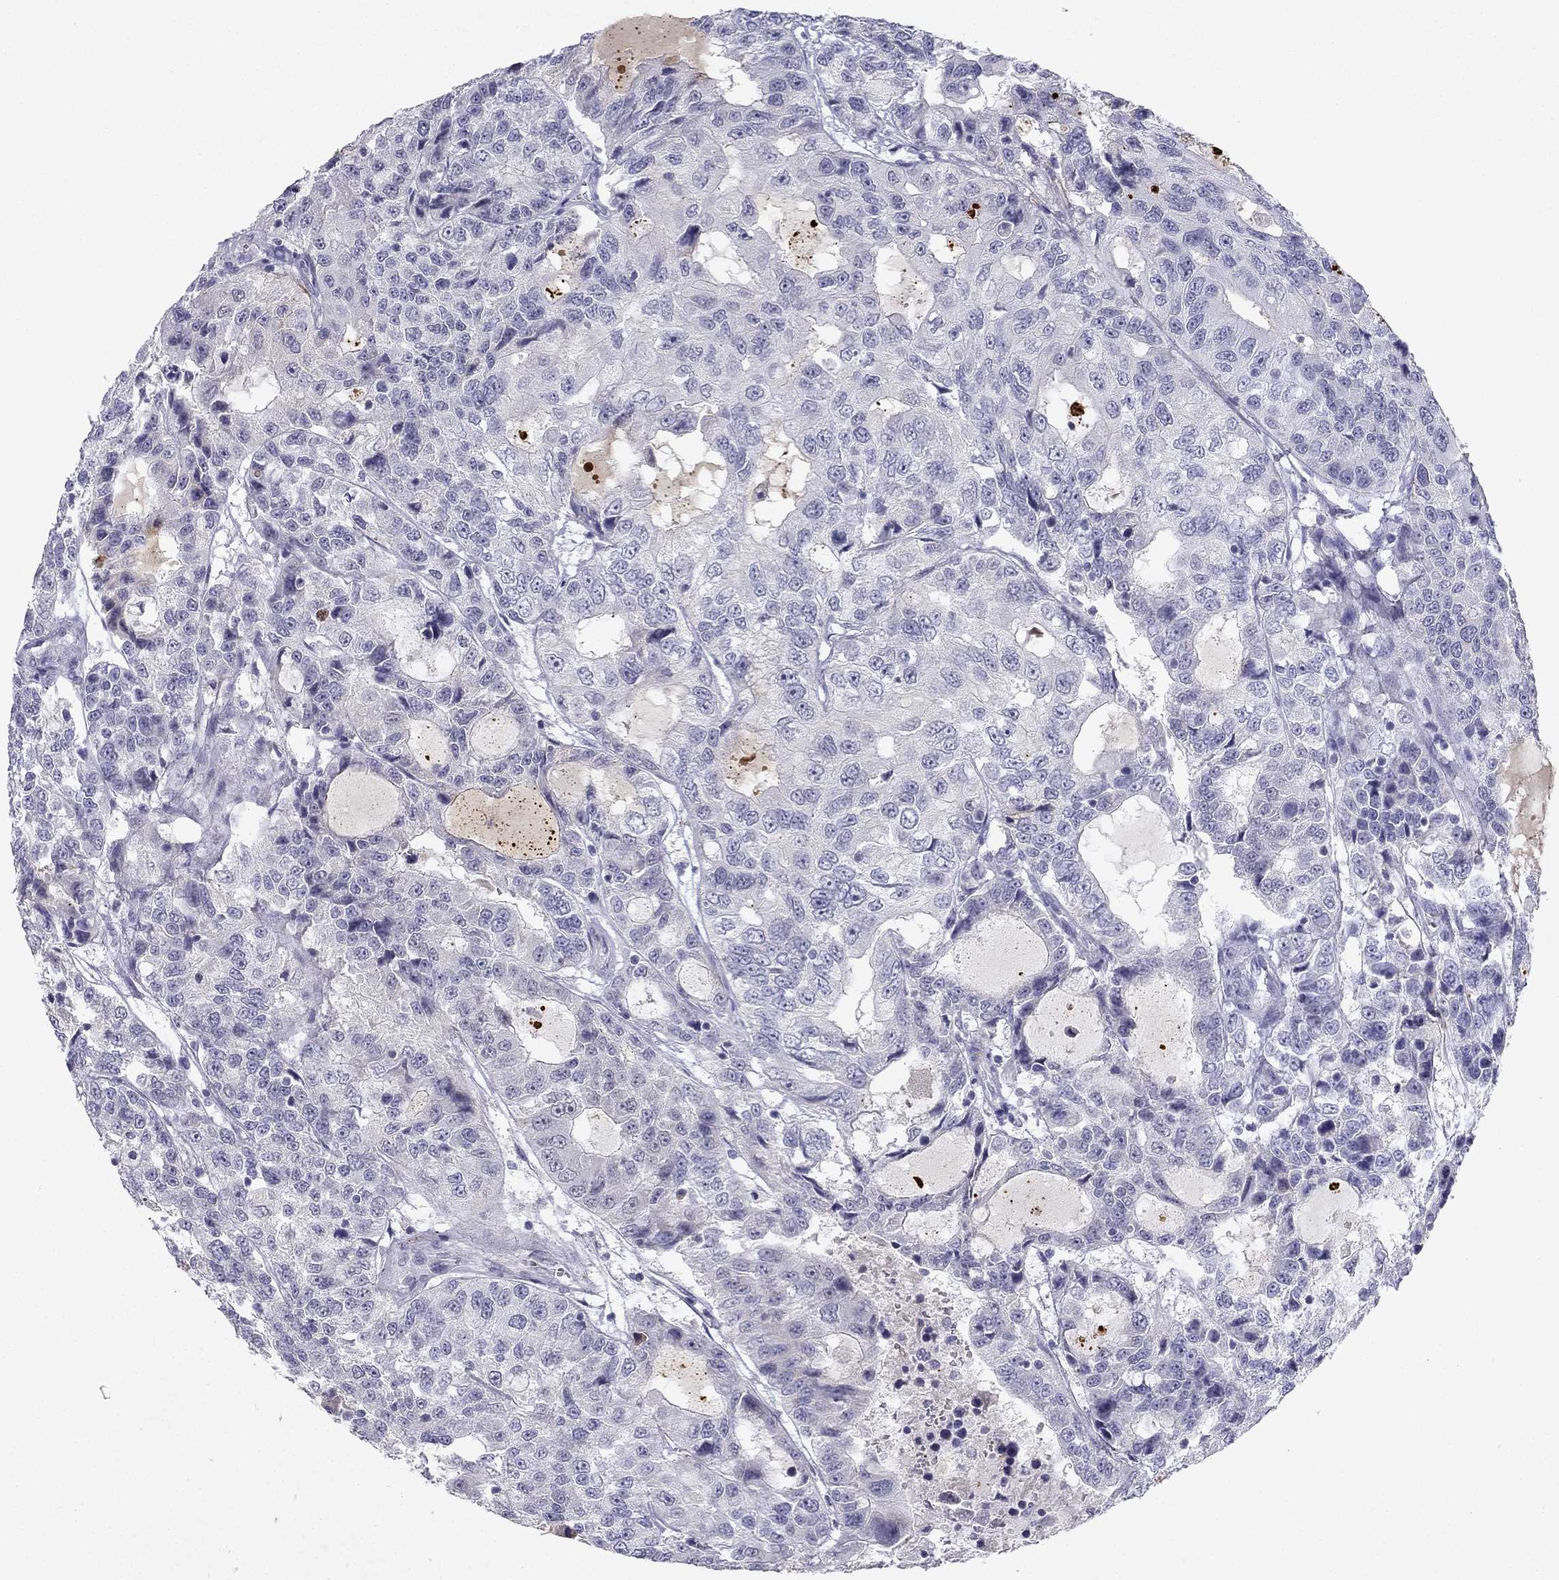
{"staining": {"intensity": "negative", "quantity": "none", "location": "none"}, "tissue": "urothelial cancer", "cell_type": "Tumor cells", "image_type": "cancer", "snomed": [{"axis": "morphology", "description": "Urothelial carcinoma, NOS"}, {"axis": "morphology", "description": "Urothelial carcinoma, High grade"}, {"axis": "topography", "description": "Urinary bladder"}], "caption": "There is no significant staining in tumor cells of urothelial cancer.", "gene": "SLC6A4", "patient": {"sex": "female", "age": 73}}